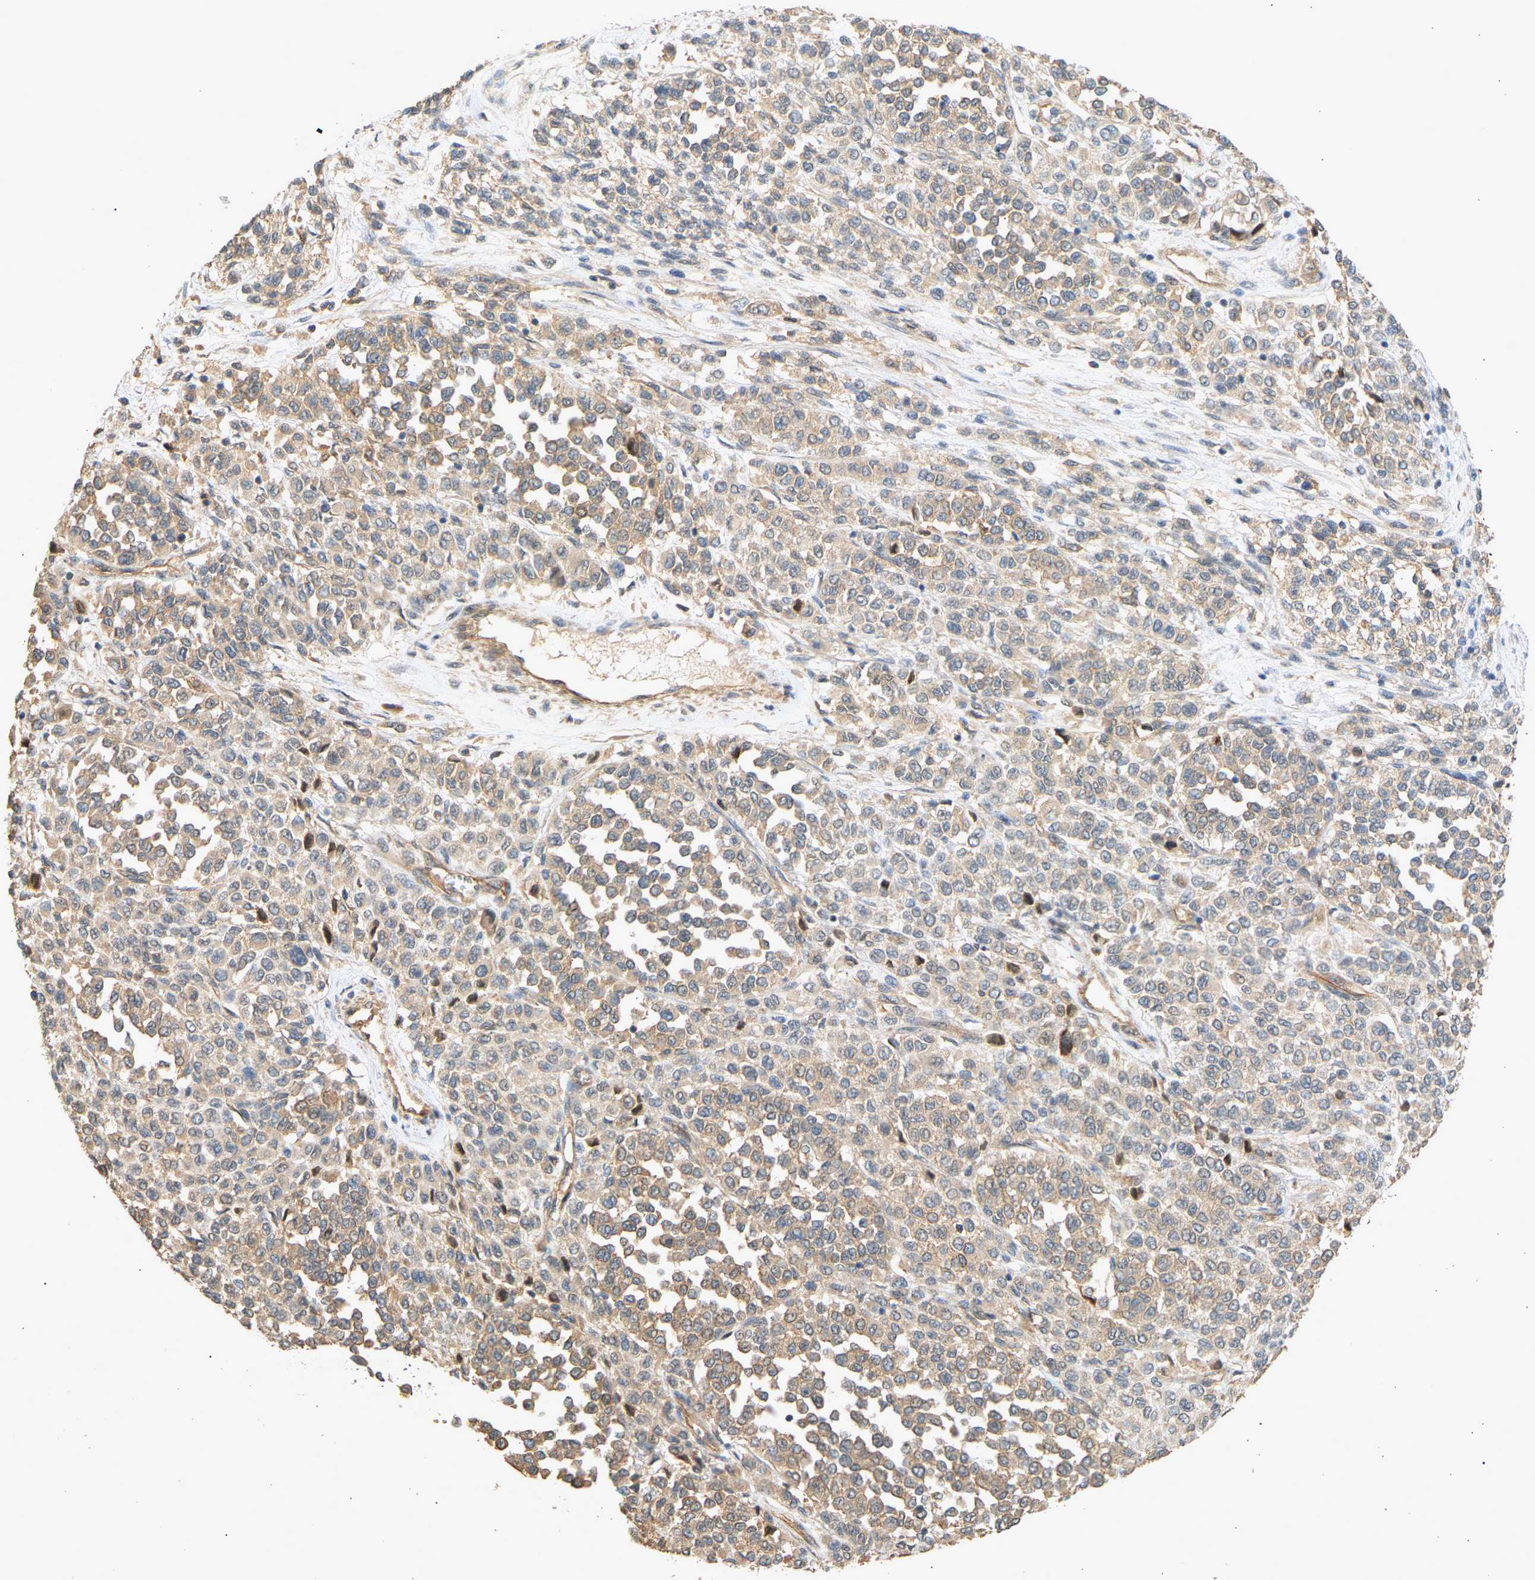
{"staining": {"intensity": "weak", "quantity": ">75%", "location": "cytoplasmic/membranous"}, "tissue": "melanoma", "cell_type": "Tumor cells", "image_type": "cancer", "snomed": [{"axis": "morphology", "description": "Malignant melanoma, Metastatic site"}, {"axis": "topography", "description": "Pancreas"}], "caption": "Melanoma stained with a brown dye displays weak cytoplasmic/membranous positive staining in about >75% of tumor cells.", "gene": "RGL1", "patient": {"sex": "female", "age": 30}}